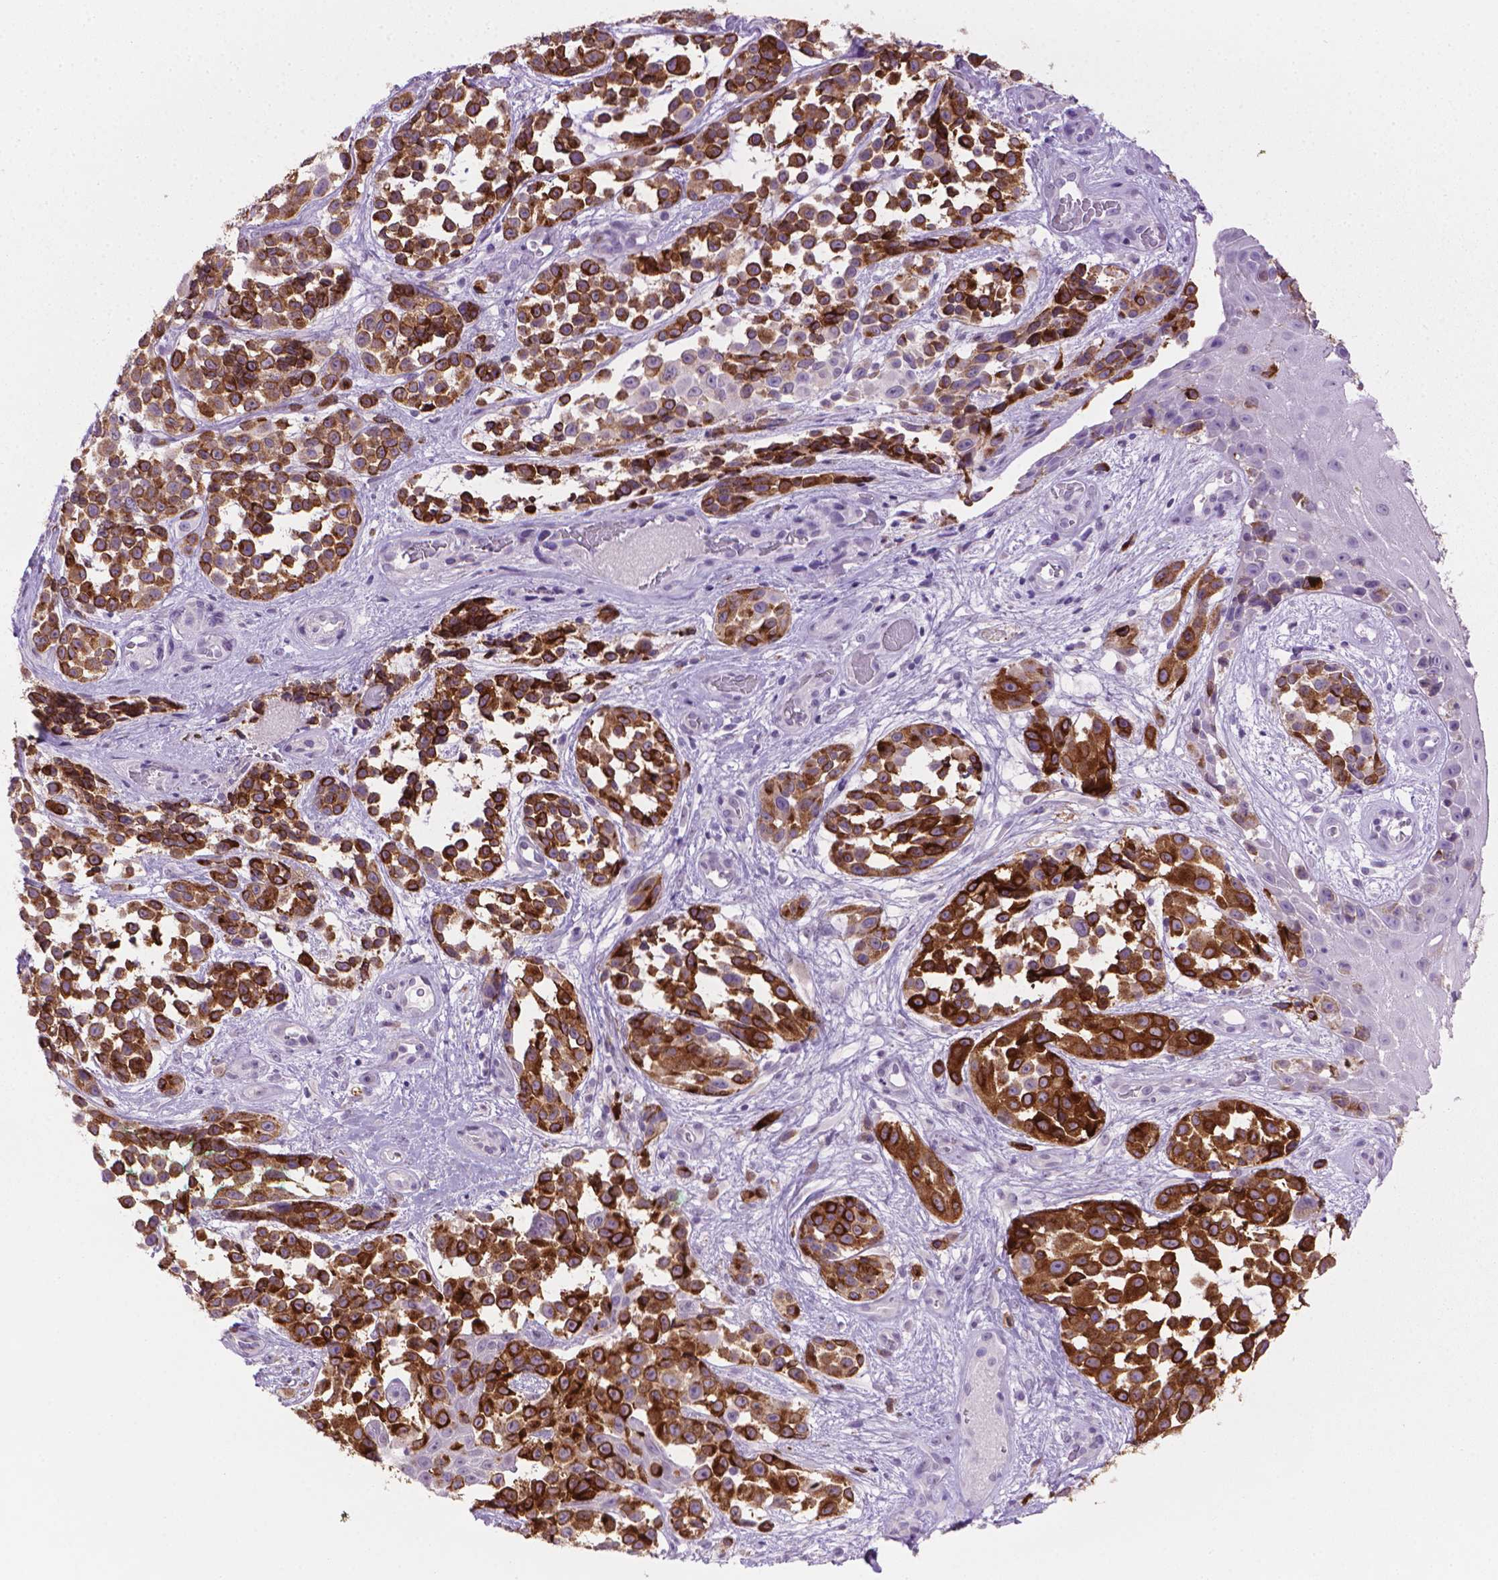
{"staining": {"intensity": "strong", "quantity": ">75%", "location": "cytoplasmic/membranous"}, "tissue": "melanoma", "cell_type": "Tumor cells", "image_type": "cancer", "snomed": [{"axis": "morphology", "description": "Malignant melanoma, NOS"}, {"axis": "topography", "description": "Skin"}], "caption": "This is an image of immunohistochemistry staining of malignant melanoma, which shows strong staining in the cytoplasmic/membranous of tumor cells.", "gene": "MLANA", "patient": {"sex": "female", "age": 88}}